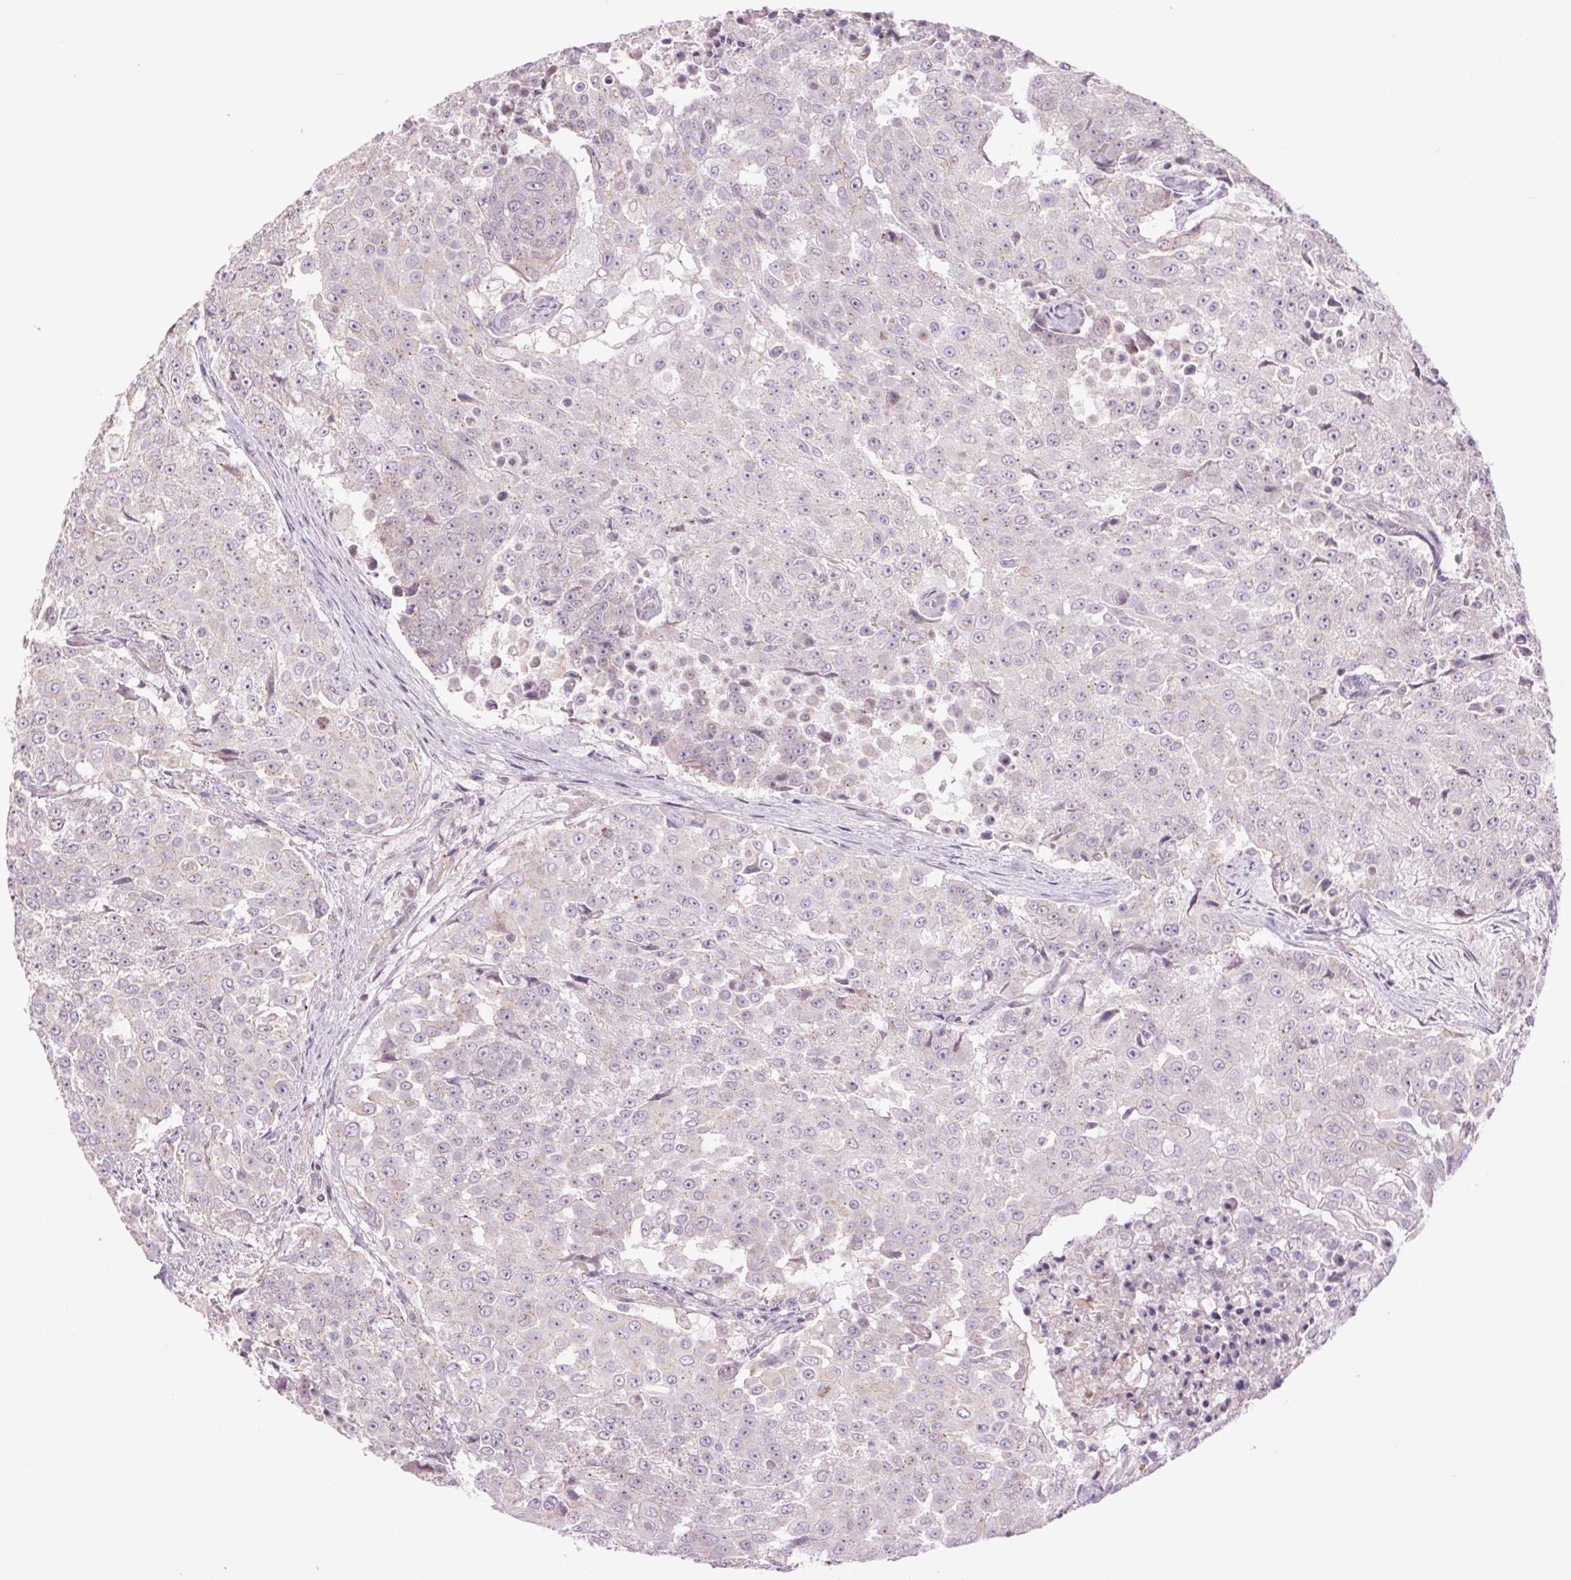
{"staining": {"intensity": "negative", "quantity": "none", "location": "none"}, "tissue": "urothelial cancer", "cell_type": "Tumor cells", "image_type": "cancer", "snomed": [{"axis": "morphology", "description": "Urothelial carcinoma, High grade"}, {"axis": "topography", "description": "Urinary bladder"}], "caption": "Tumor cells are negative for brown protein staining in urothelial cancer.", "gene": "CTNNA3", "patient": {"sex": "female", "age": 63}}